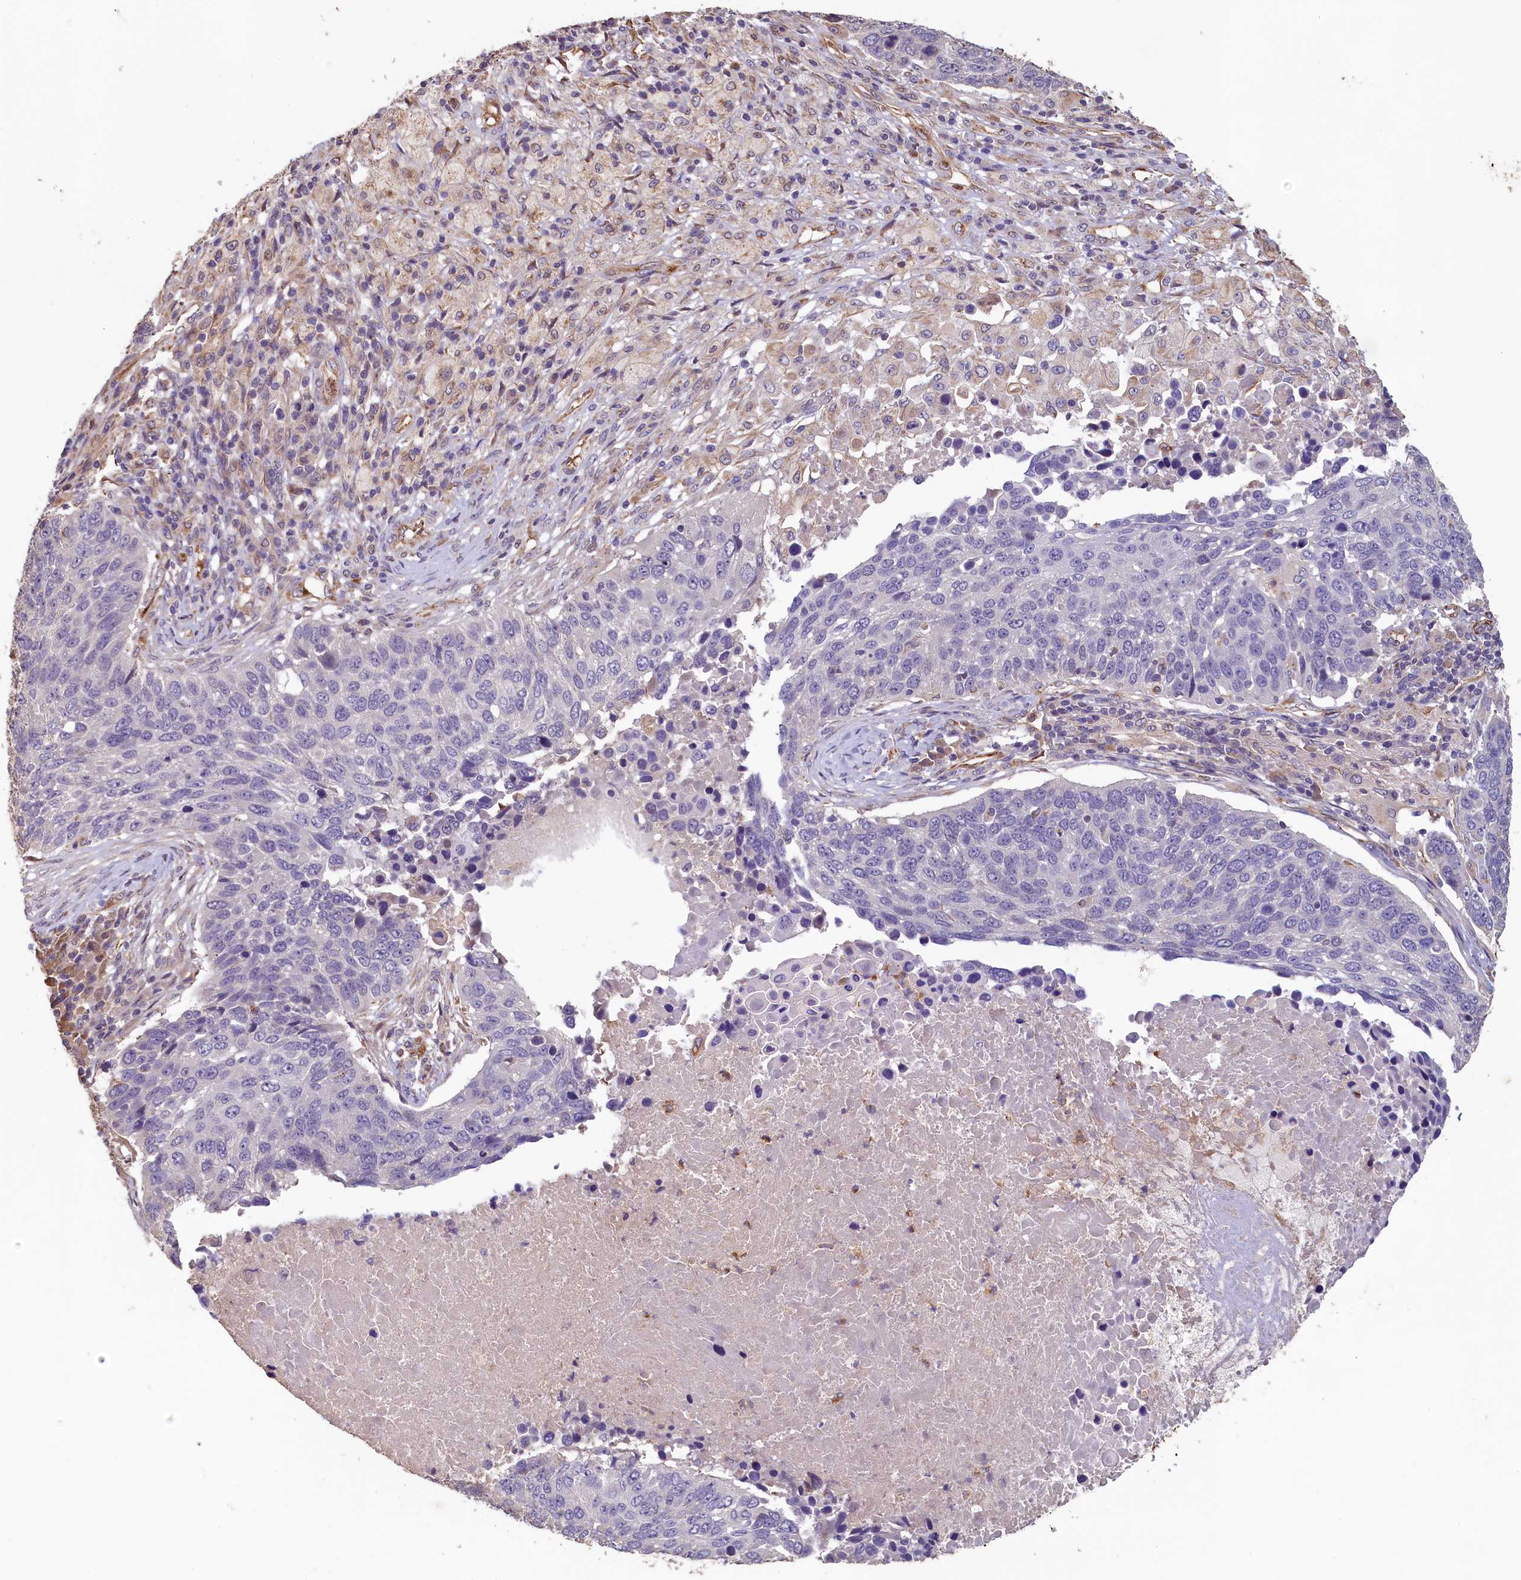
{"staining": {"intensity": "negative", "quantity": "none", "location": "none"}, "tissue": "lung cancer", "cell_type": "Tumor cells", "image_type": "cancer", "snomed": [{"axis": "morphology", "description": "Normal tissue, NOS"}, {"axis": "morphology", "description": "Squamous cell carcinoma, NOS"}, {"axis": "topography", "description": "Lymph node"}, {"axis": "topography", "description": "Lung"}], "caption": "Human lung cancer stained for a protein using immunohistochemistry exhibits no positivity in tumor cells.", "gene": "ACSBG1", "patient": {"sex": "male", "age": 66}}